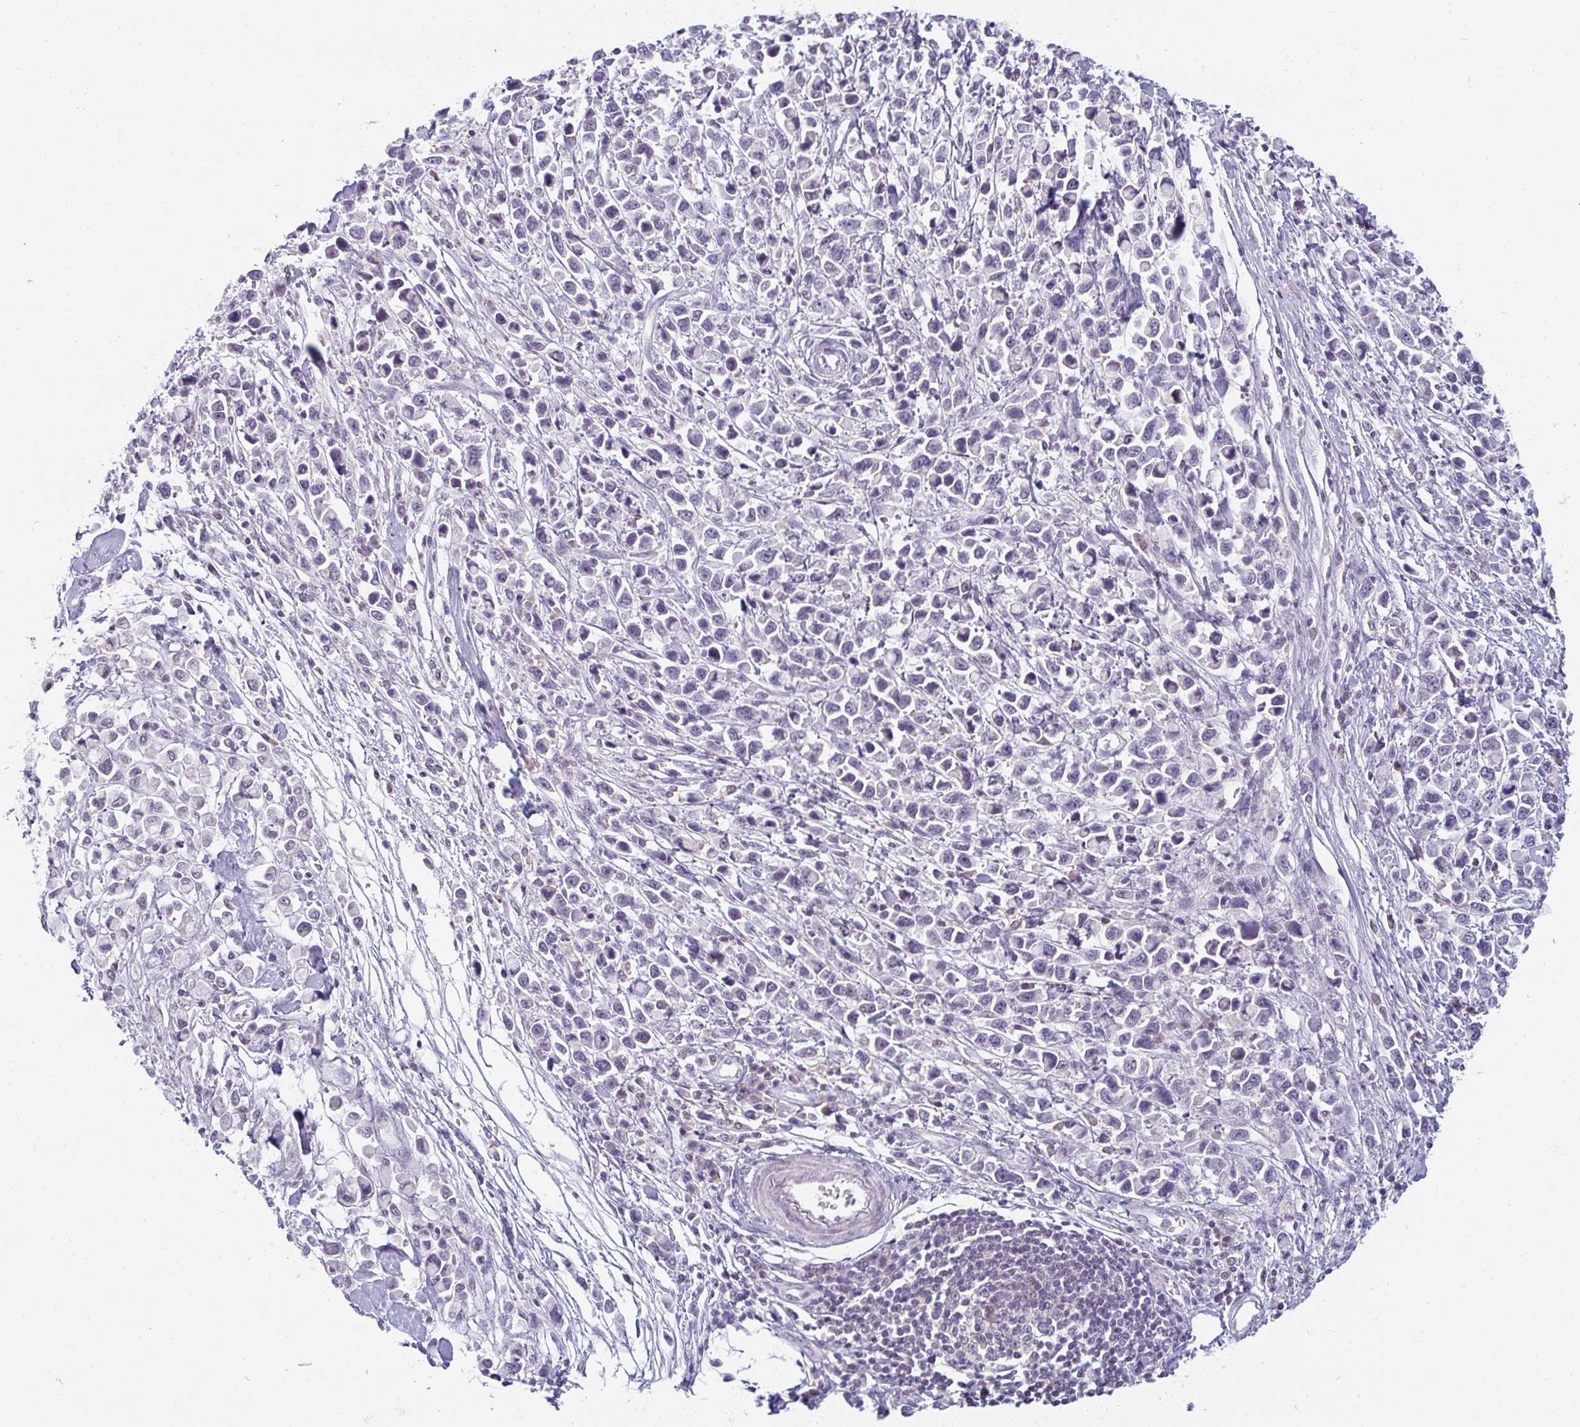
{"staining": {"intensity": "negative", "quantity": "none", "location": "none"}, "tissue": "stomach cancer", "cell_type": "Tumor cells", "image_type": "cancer", "snomed": [{"axis": "morphology", "description": "Adenocarcinoma, NOS"}, {"axis": "topography", "description": "Stomach"}], "caption": "IHC histopathology image of human stomach cancer stained for a protein (brown), which shows no staining in tumor cells.", "gene": "PPFIA4", "patient": {"sex": "female", "age": 81}}